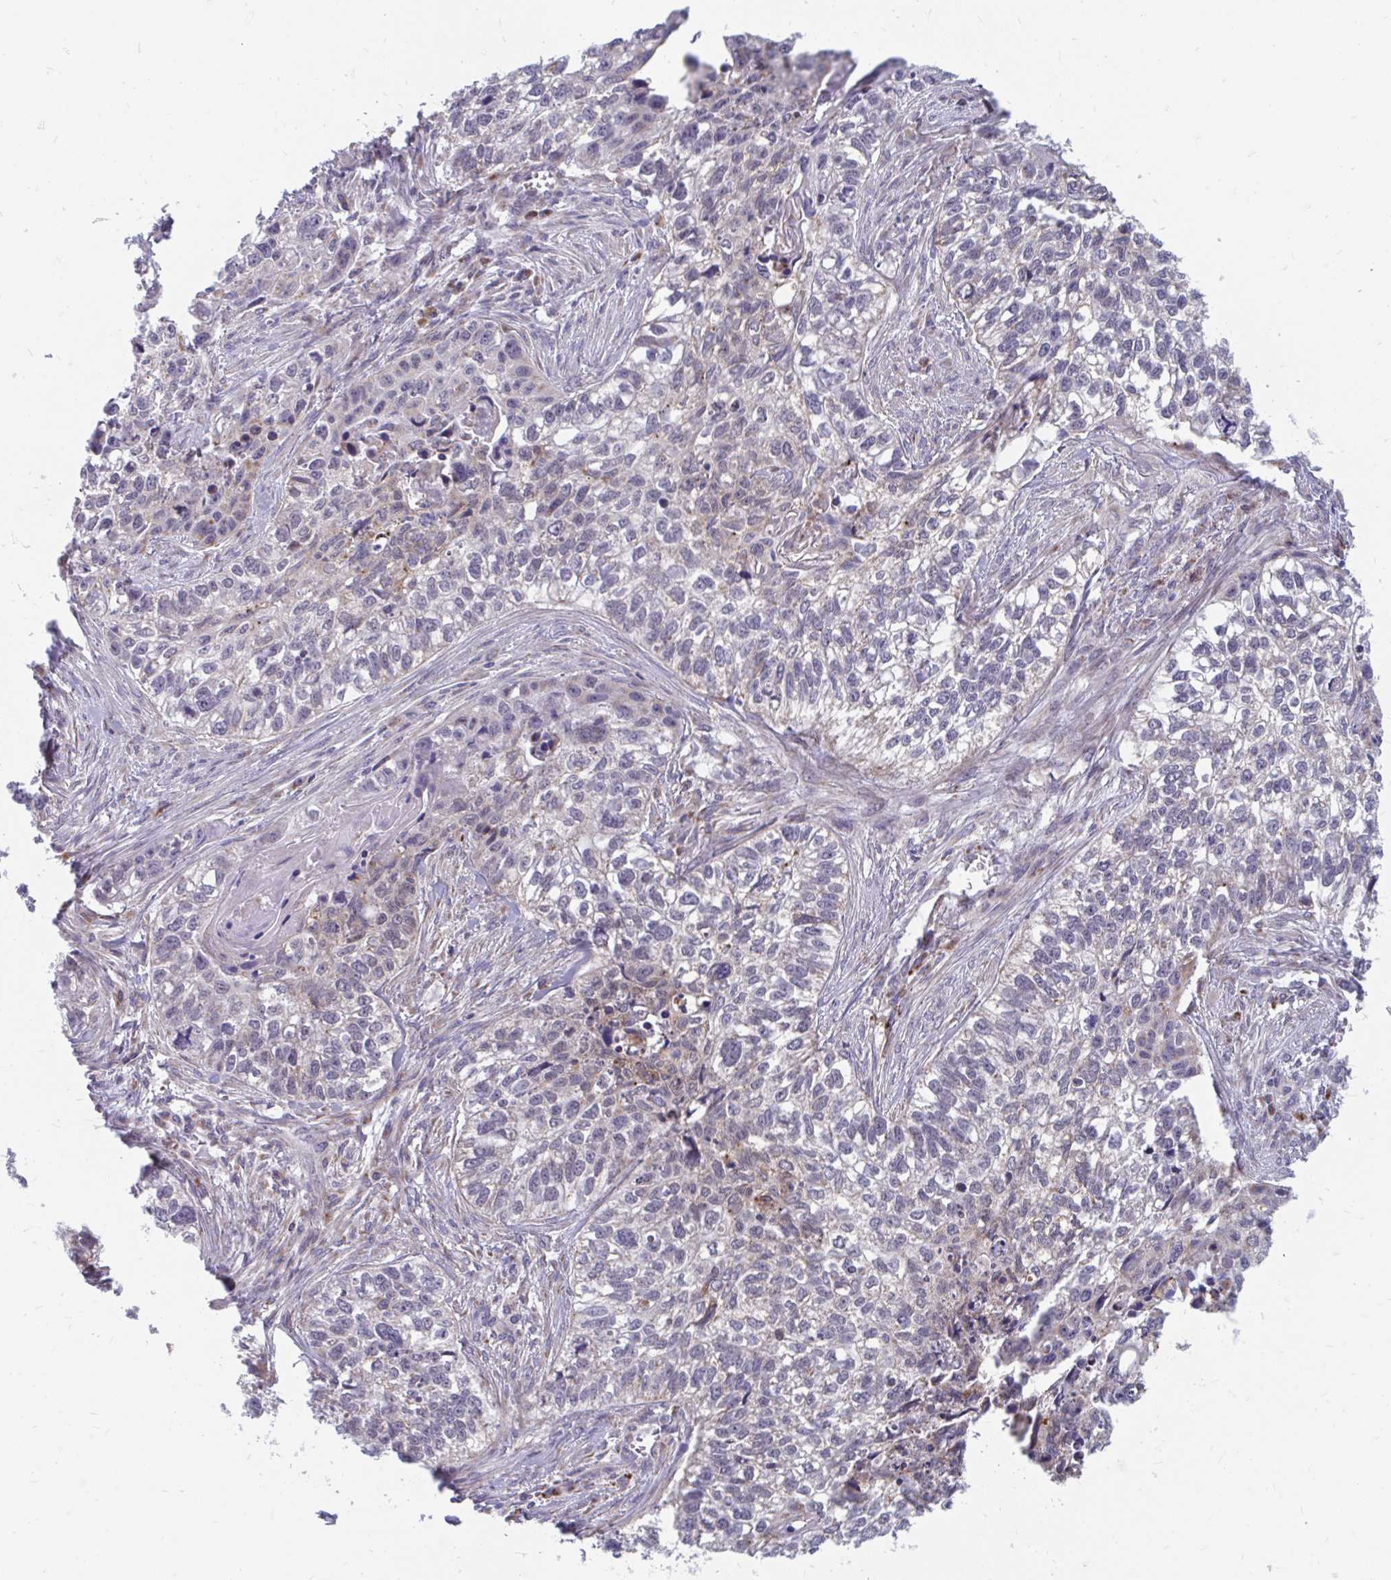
{"staining": {"intensity": "negative", "quantity": "none", "location": "none"}, "tissue": "lung cancer", "cell_type": "Tumor cells", "image_type": "cancer", "snomed": [{"axis": "morphology", "description": "Squamous cell carcinoma, NOS"}, {"axis": "topography", "description": "Lung"}], "caption": "This photomicrograph is of lung cancer (squamous cell carcinoma) stained with immunohistochemistry to label a protein in brown with the nuclei are counter-stained blue. There is no staining in tumor cells. (DAB immunohistochemistry visualized using brightfield microscopy, high magnification).", "gene": "PABIR3", "patient": {"sex": "male", "age": 74}}